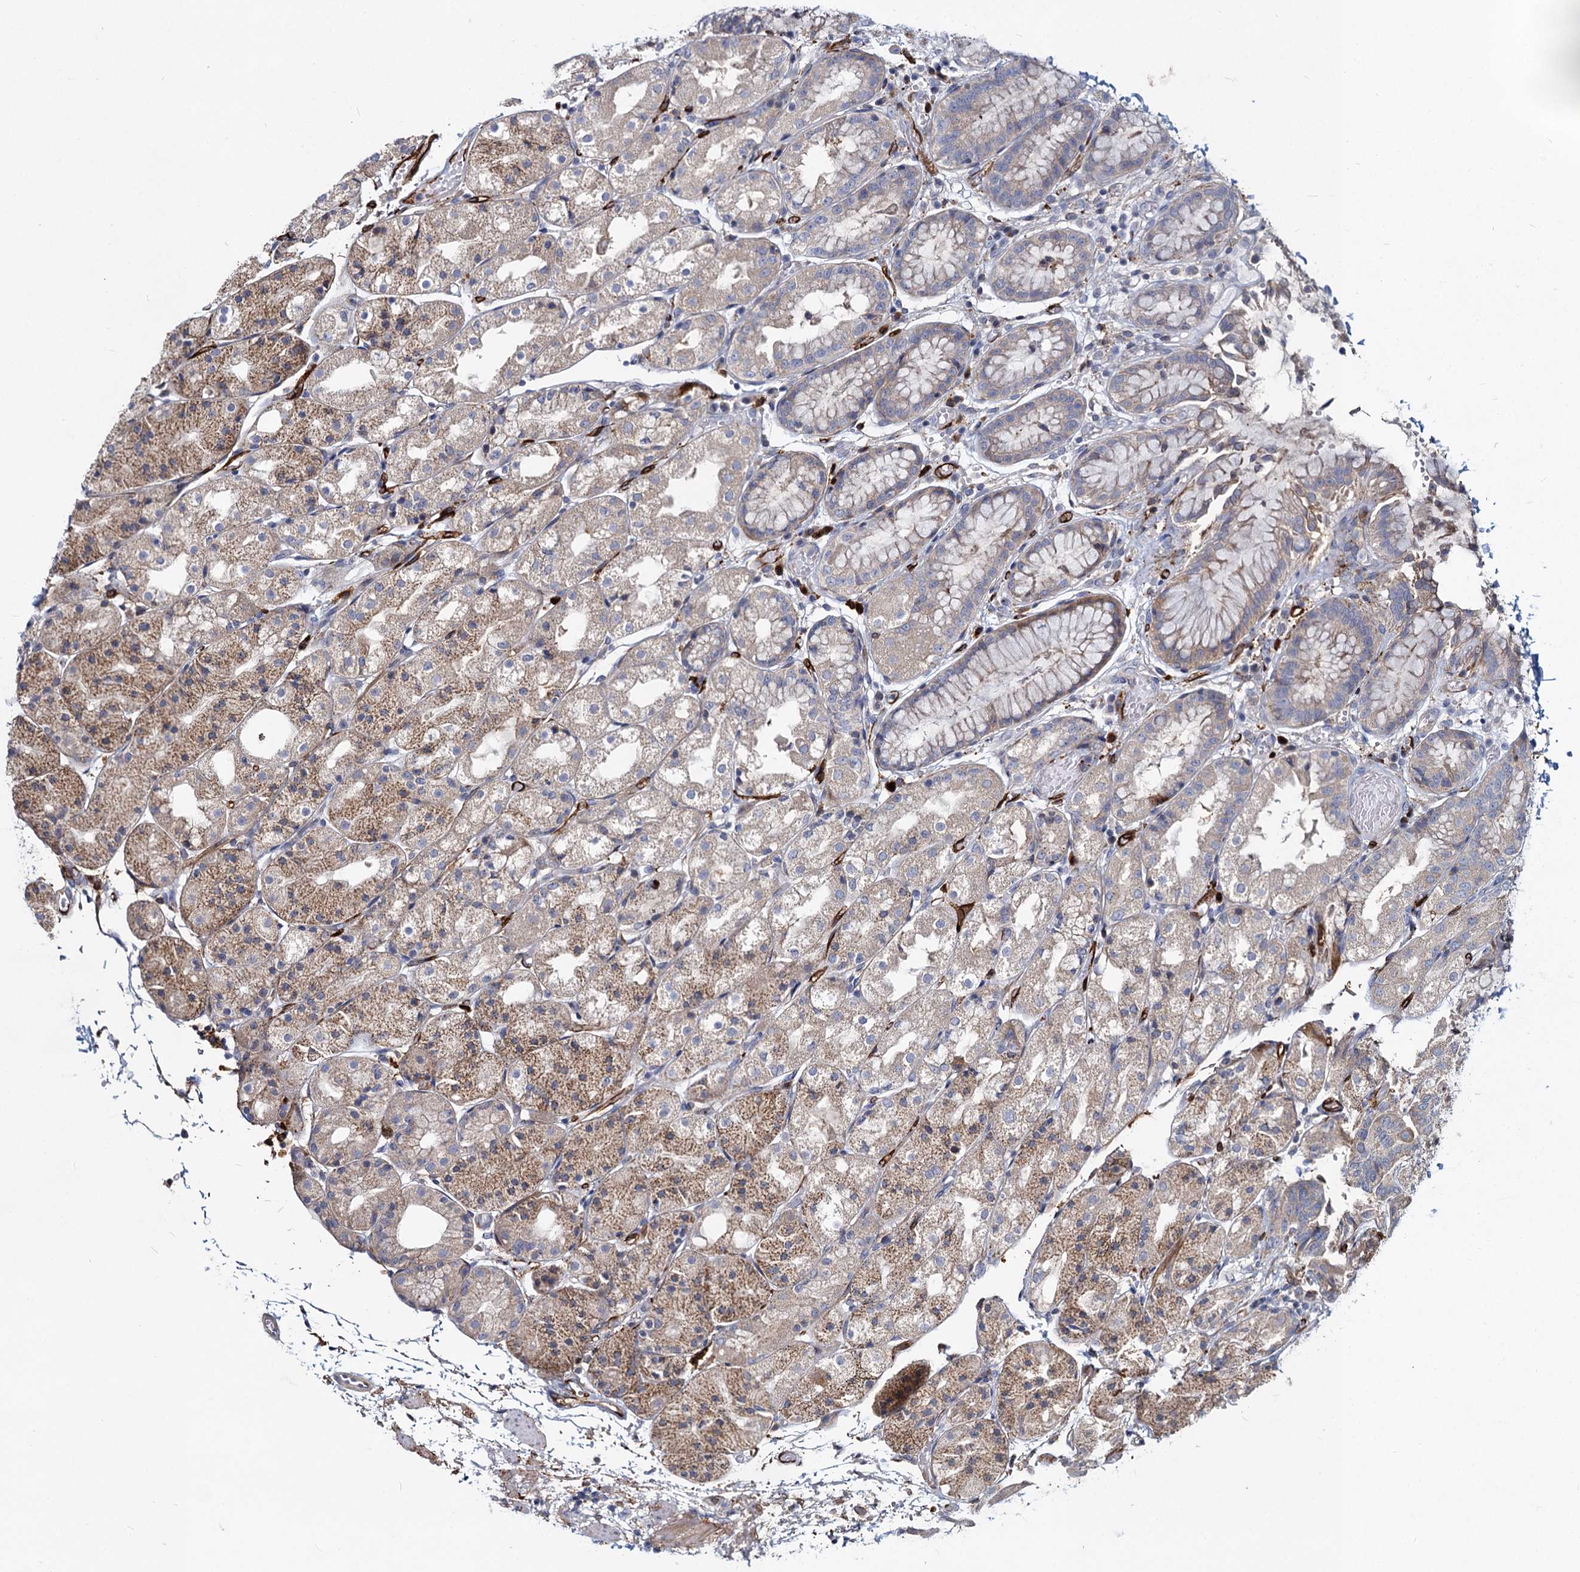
{"staining": {"intensity": "moderate", "quantity": "<25%", "location": "cytoplasmic/membranous"}, "tissue": "stomach", "cell_type": "Glandular cells", "image_type": "normal", "snomed": [{"axis": "morphology", "description": "Normal tissue, NOS"}, {"axis": "topography", "description": "Stomach, upper"}], "caption": "There is low levels of moderate cytoplasmic/membranous staining in glandular cells of normal stomach, as demonstrated by immunohistochemical staining (brown color).", "gene": "DCUN1D2", "patient": {"sex": "male", "age": 72}}